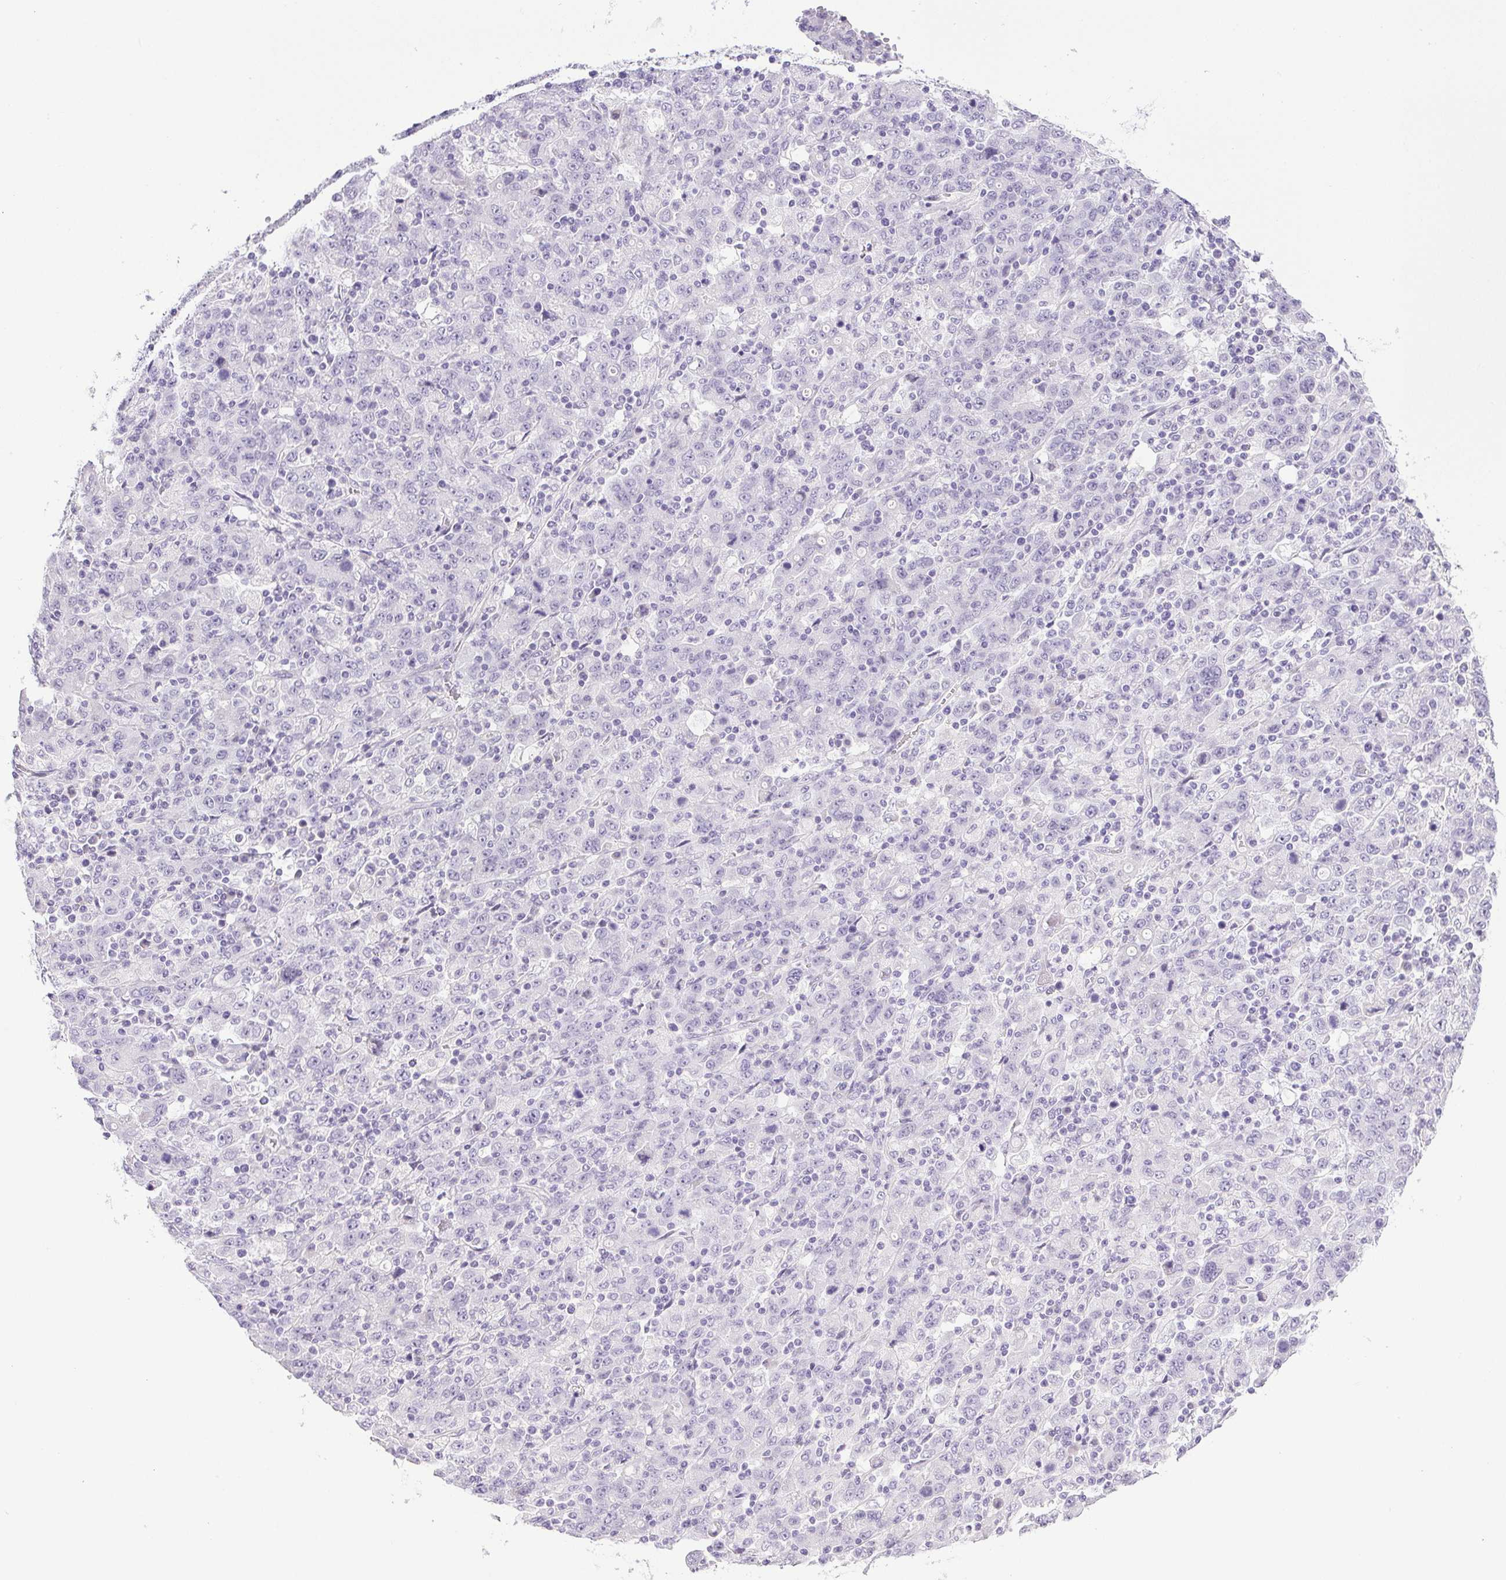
{"staining": {"intensity": "negative", "quantity": "none", "location": "none"}, "tissue": "stomach cancer", "cell_type": "Tumor cells", "image_type": "cancer", "snomed": [{"axis": "morphology", "description": "Adenocarcinoma, NOS"}, {"axis": "topography", "description": "Stomach, upper"}], "caption": "Stomach cancer (adenocarcinoma) was stained to show a protein in brown. There is no significant staining in tumor cells. Brightfield microscopy of immunohistochemistry (IHC) stained with DAB (3,3'-diaminobenzidine) (brown) and hematoxylin (blue), captured at high magnification.", "gene": "PAPPA2", "patient": {"sex": "male", "age": 69}}